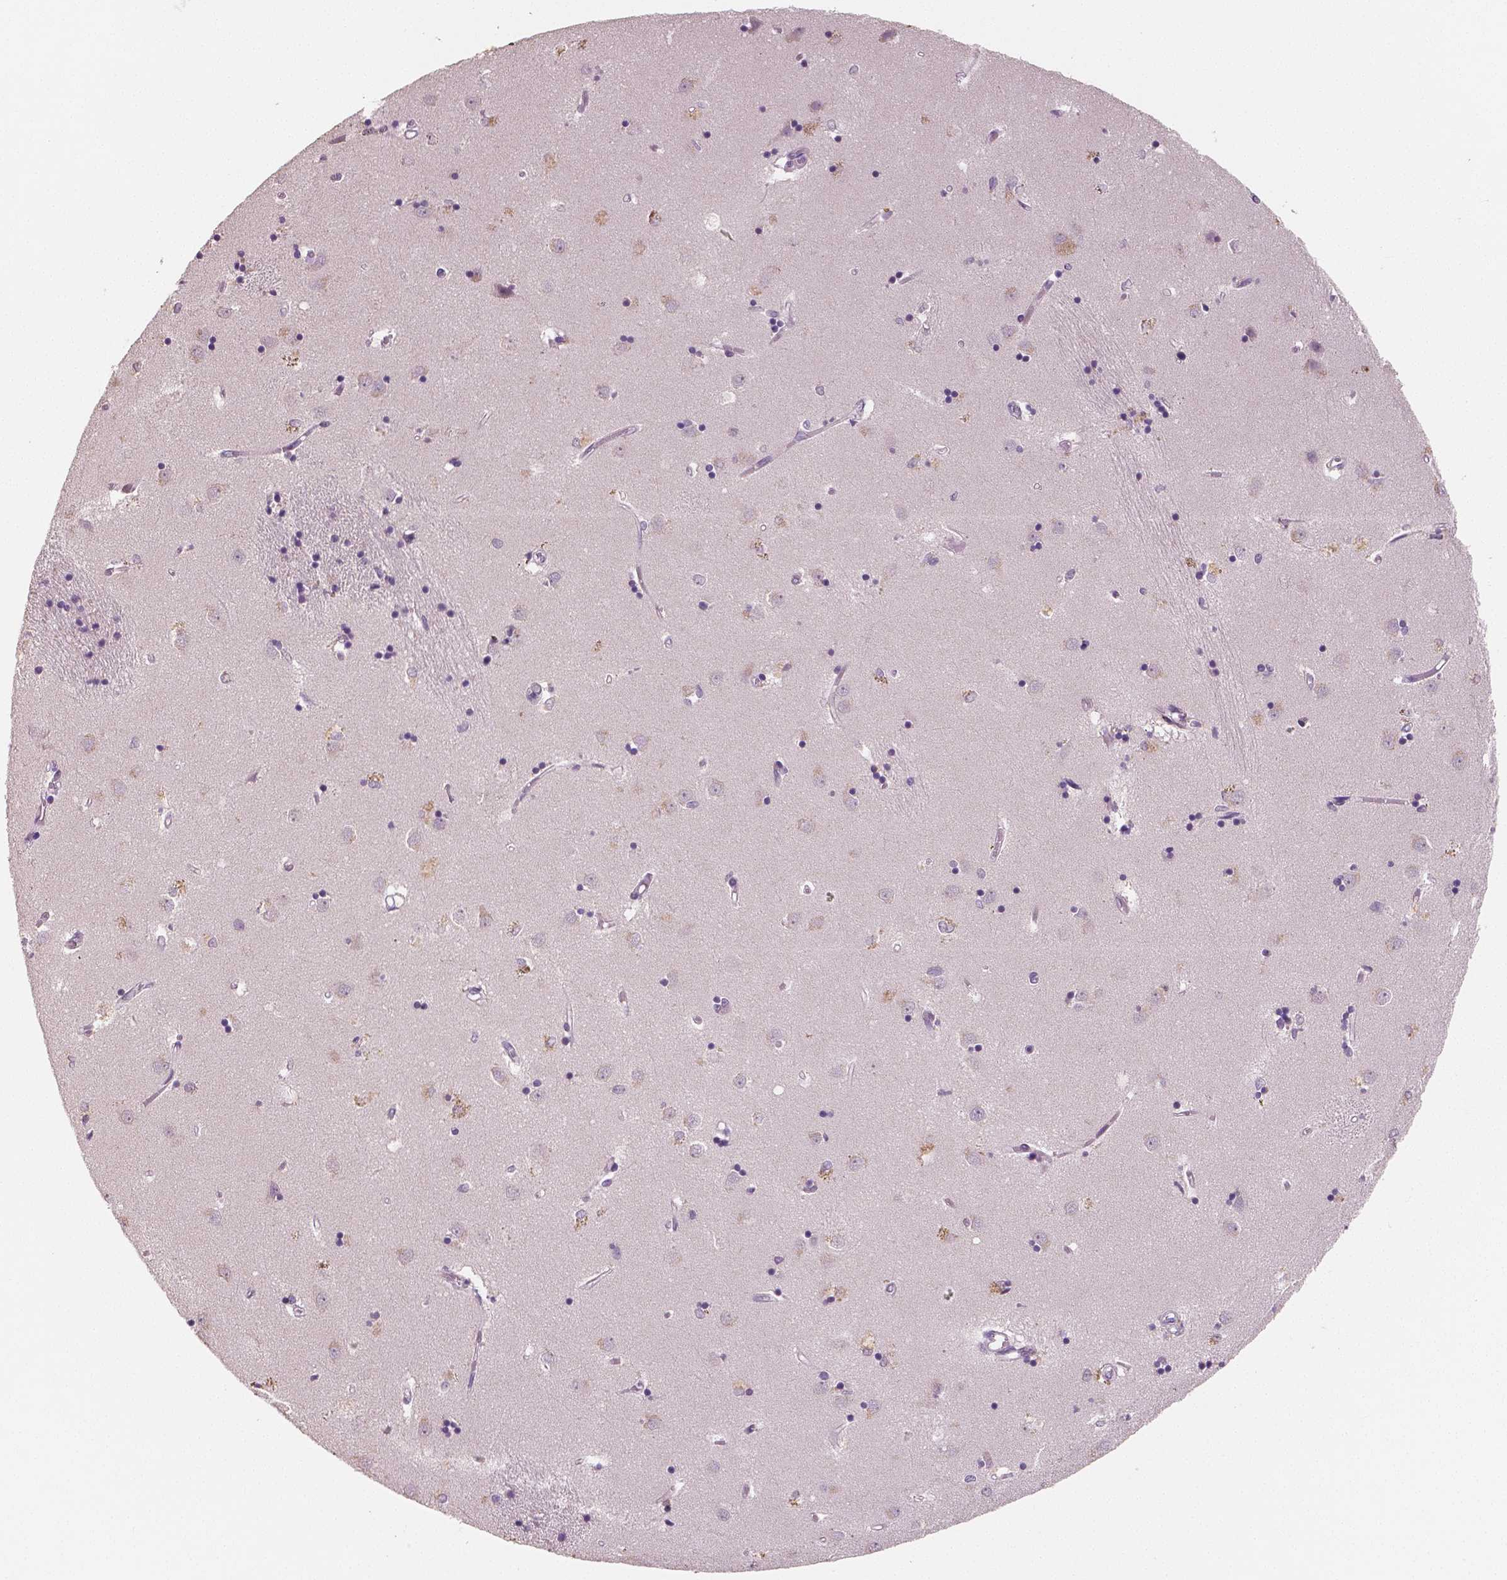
{"staining": {"intensity": "negative", "quantity": "none", "location": "none"}, "tissue": "caudate", "cell_type": "Glial cells", "image_type": "normal", "snomed": [{"axis": "morphology", "description": "Normal tissue, NOS"}, {"axis": "topography", "description": "Lateral ventricle wall"}], "caption": "Immunohistochemistry (IHC) of unremarkable caudate shows no positivity in glial cells.", "gene": "RNASE7", "patient": {"sex": "male", "age": 54}}